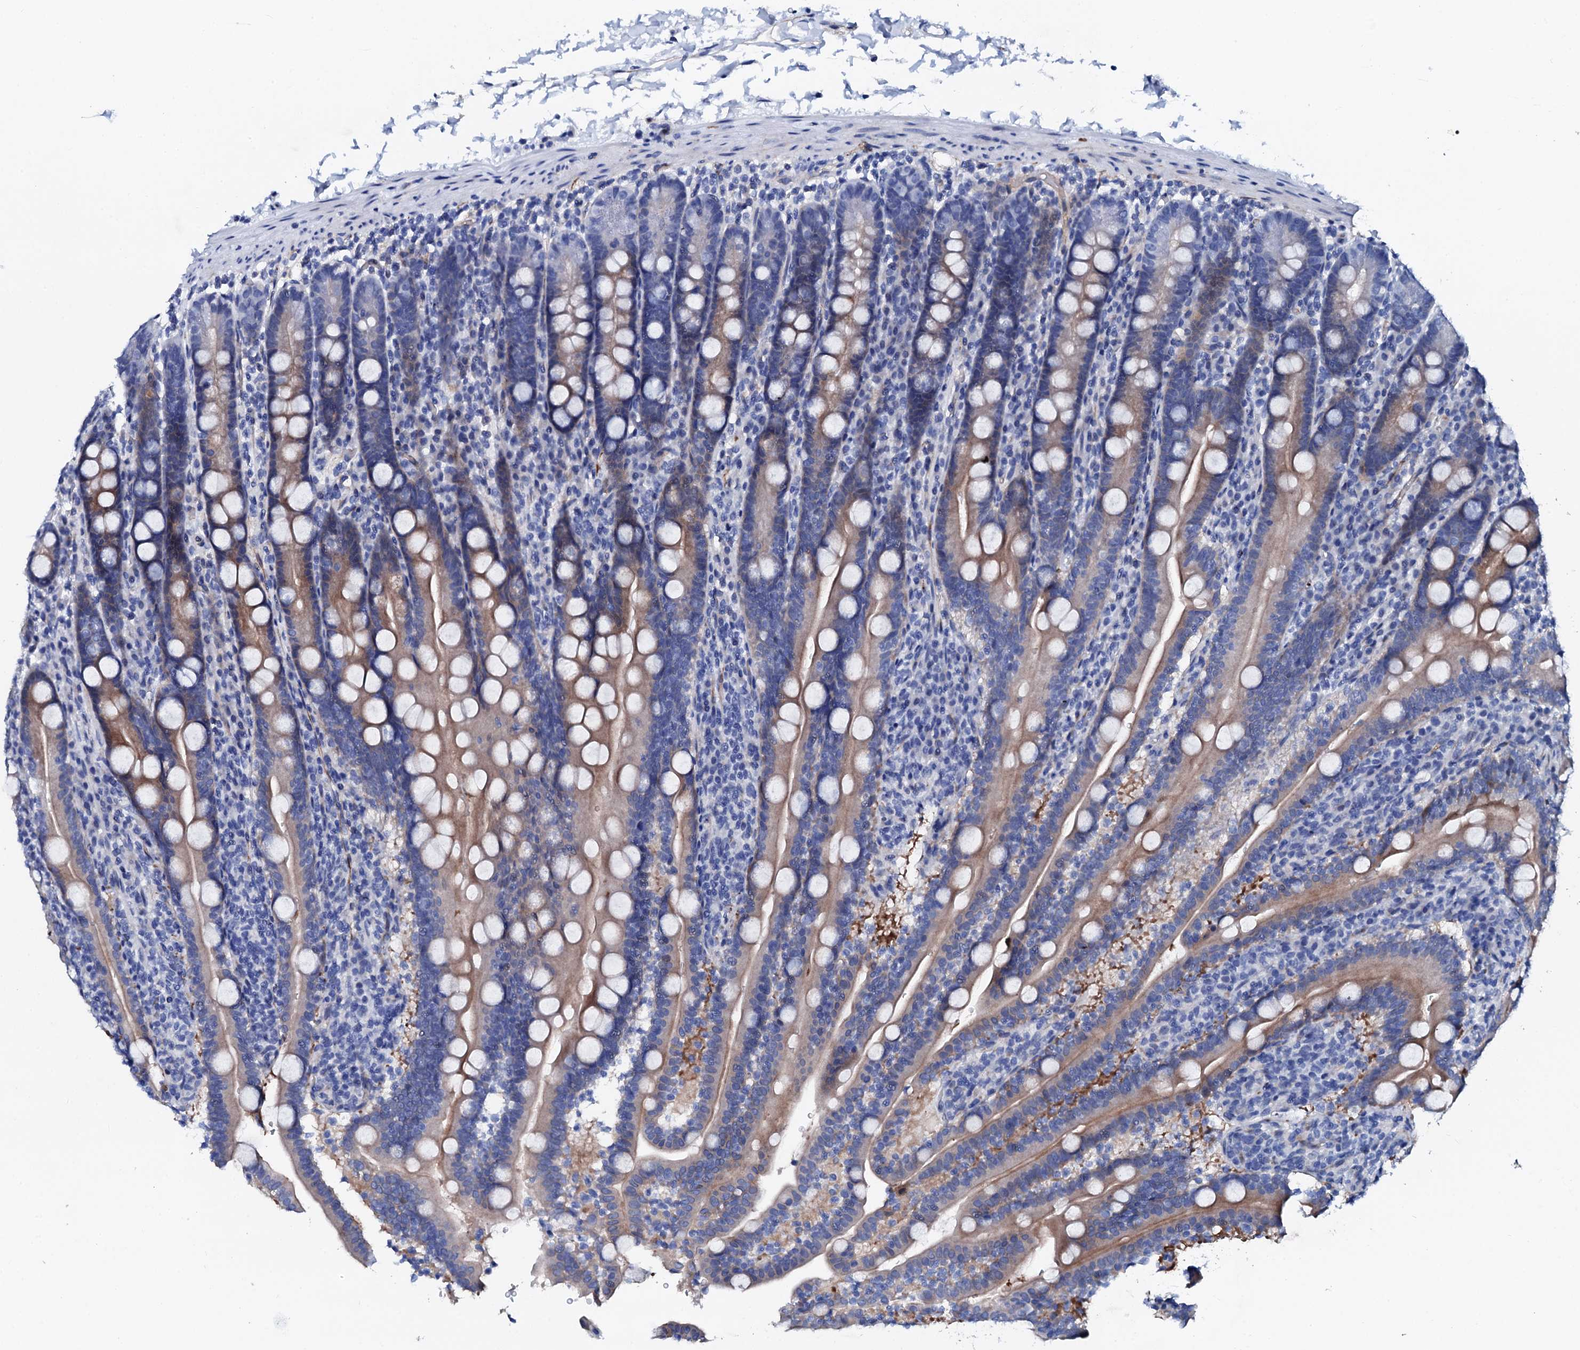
{"staining": {"intensity": "moderate", "quantity": "<25%", "location": "cytoplasmic/membranous"}, "tissue": "duodenum", "cell_type": "Glandular cells", "image_type": "normal", "snomed": [{"axis": "morphology", "description": "Normal tissue, NOS"}, {"axis": "topography", "description": "Duodenum"}], "caption": "Glandular cells demonstrate moderate cytoplasmic/membranous staining in approximately <25% of cells in benign duodenum. (DAB = brown stain, brightfield microscopy at high magnification).", "gene": "TRDN", "patient": {"sex": "male", "age": 35}}